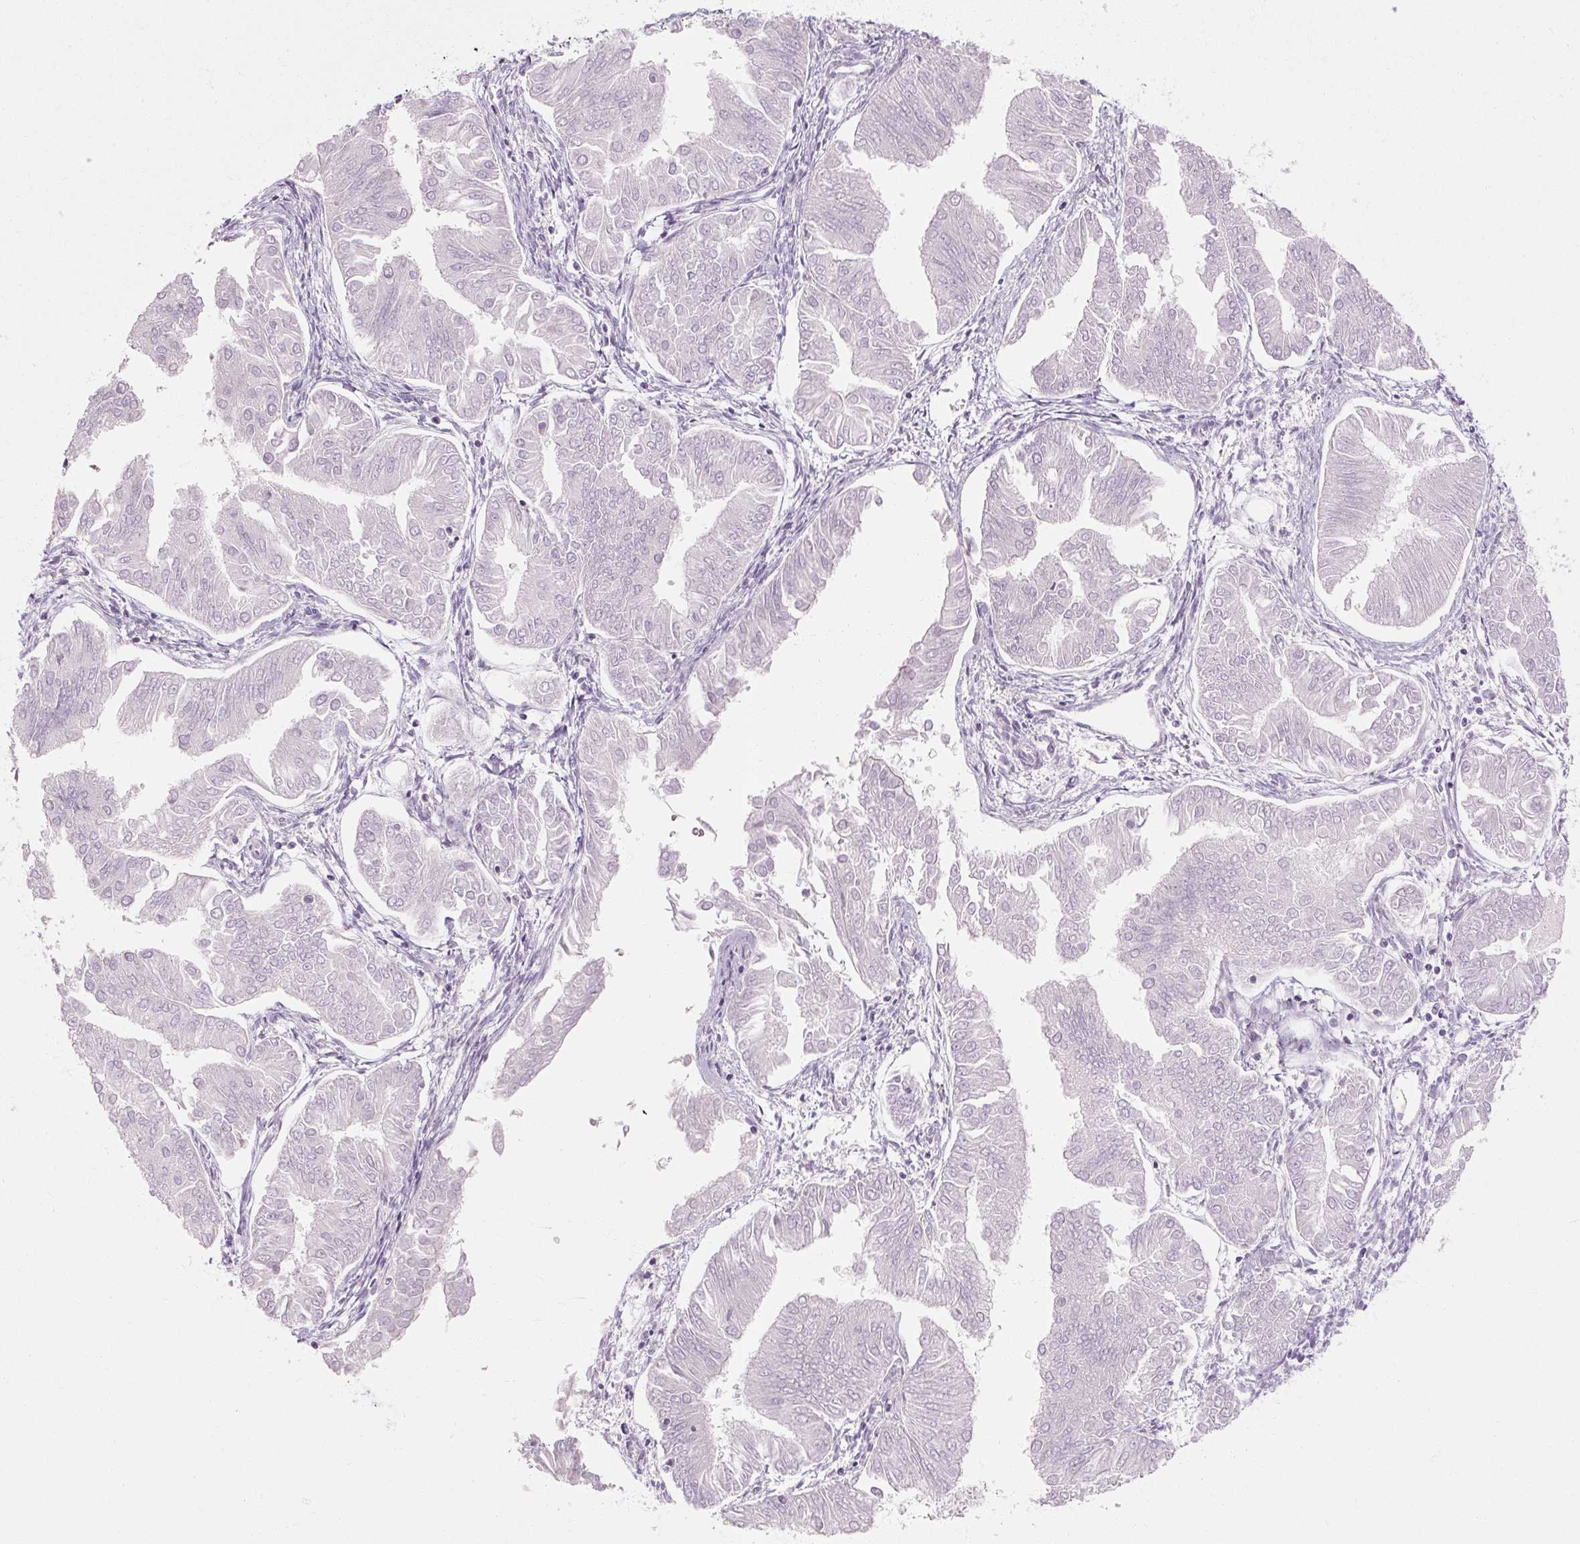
{"staining": {"intensity": "negative", "quantity": "none", "location": "none"}, "tissue": "endometrial cancer", "cell_type": "Tumor cells", "image_type": "cancer", "snomed": [{"axis": "morphology", "description": "Adenocarcinoma, NOS"}, {"axis": "topography", "description": "Endometrium"}], "caption": "The histopathology image reveals no significant expression in tumor cells of endometrial cancer (adenocarcinoma).", "gene": "NFE2L3", "patient": {"sex": "female", "age": 53}}